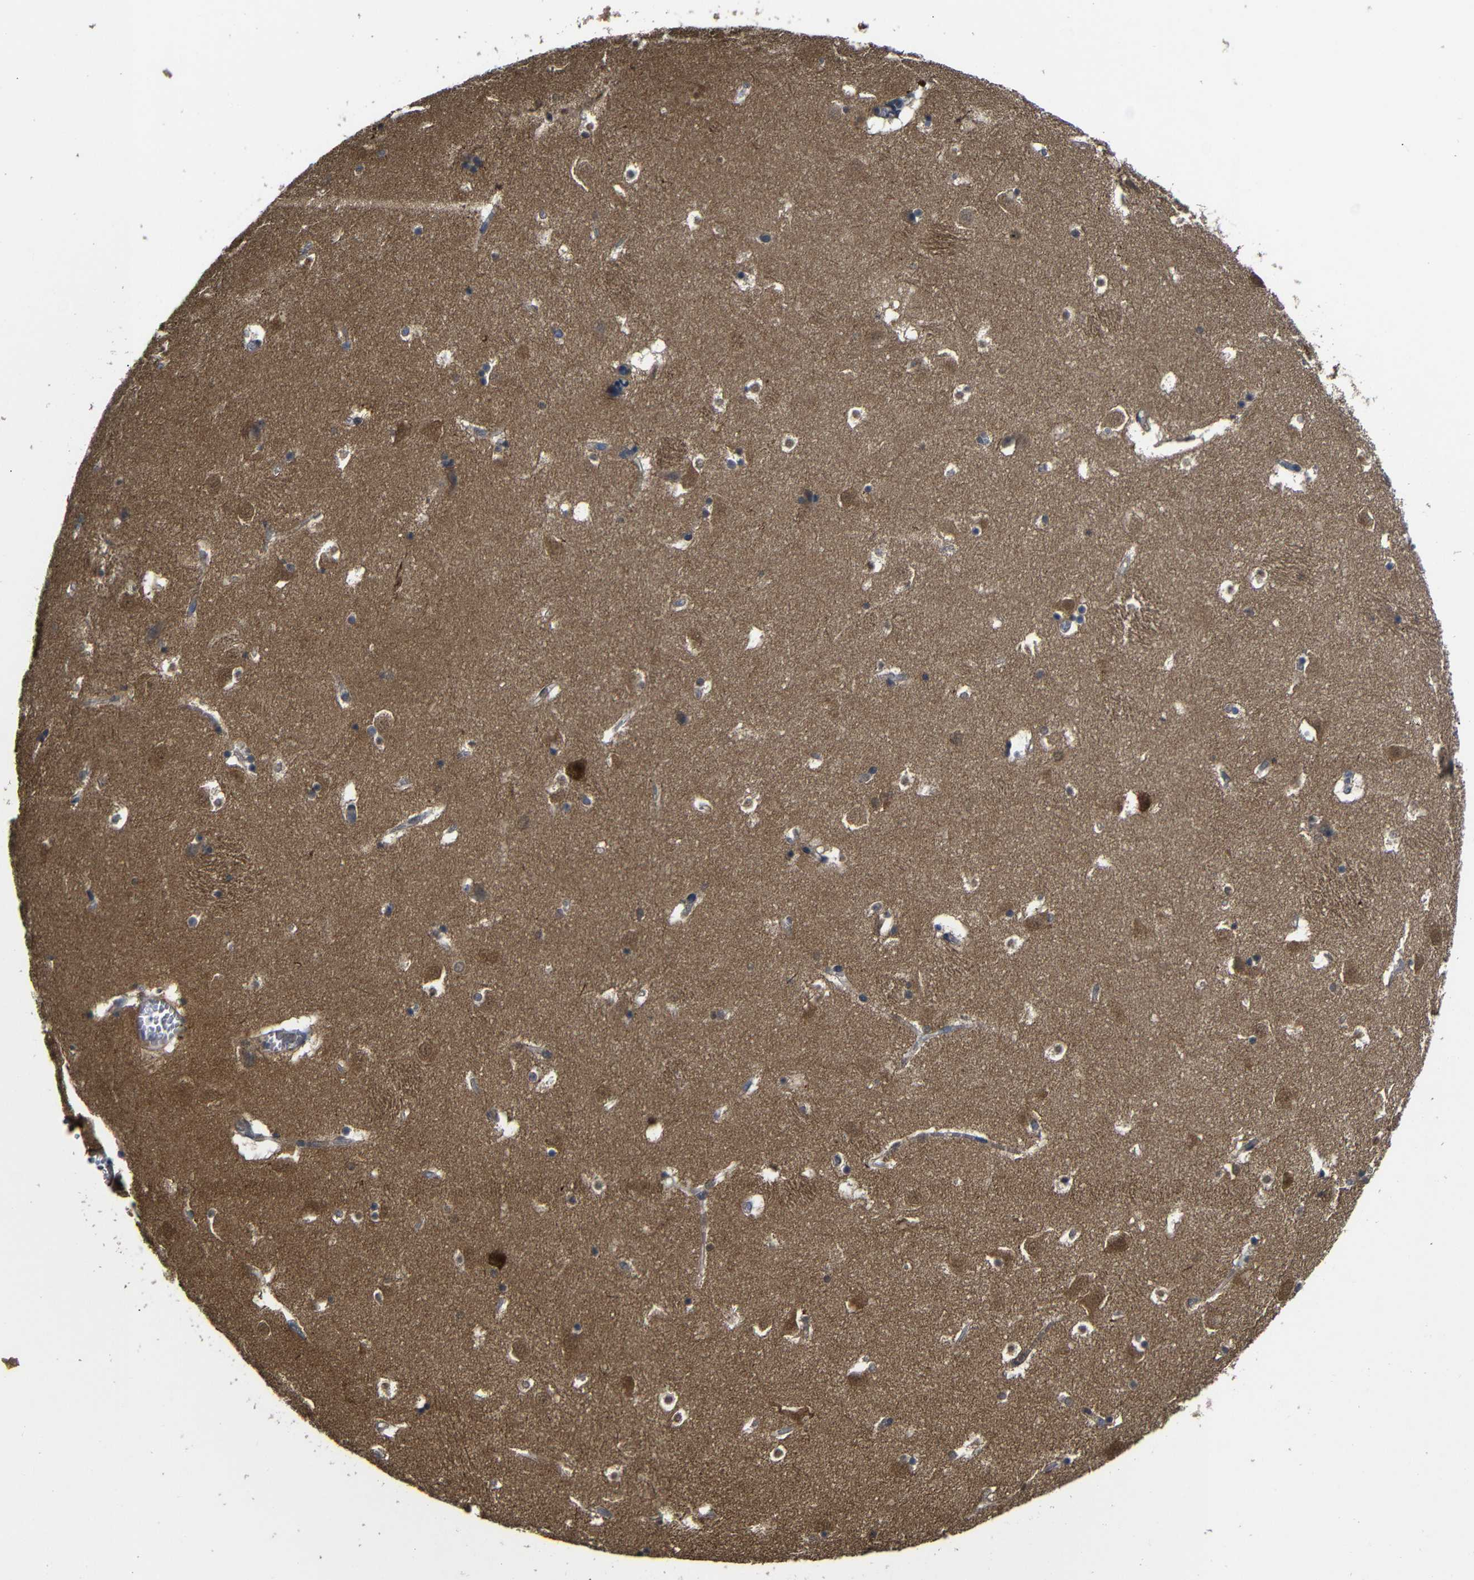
{"staining": {"intensity": "negative", "quantity": "none", "location": "none"}, "tissue": "caudate", "cell_type": "Glial cells", "image_type": "normal", "snomed": [{"axis": "morphology", "description": "Normal tissue, NOS"}, {"axis": "topography", "description": "Lateral ventricle wall"}], "caption": "Glial cells are negative for brown protein staining in normal caudate. (DAB (3,3'-diaminobenzidine) immunohistochemistry with hematoxylin counter stain).", "gene": "ATG12", "patient": {"sex": "male", "age": 45}}